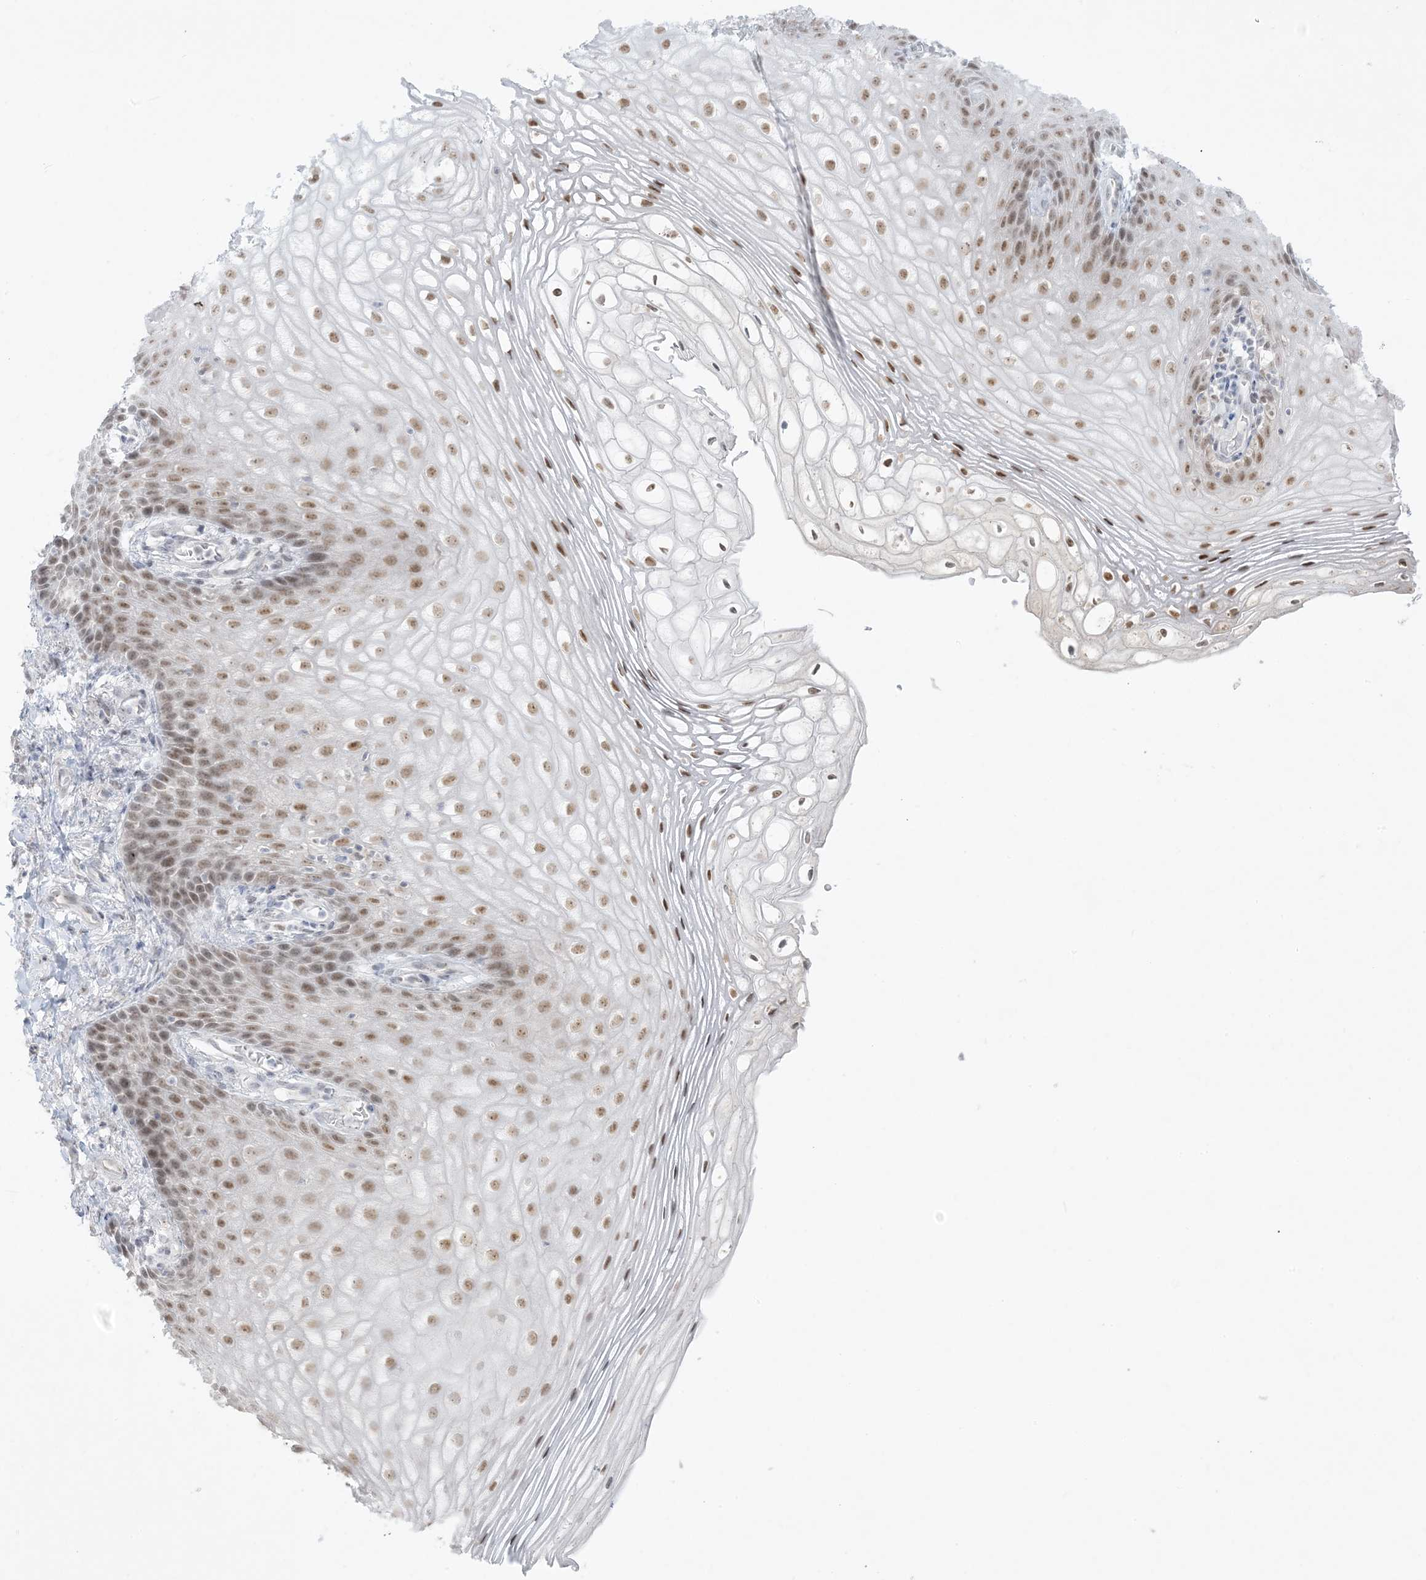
{"staining": {"intensity": "moderate", "quantity": ">75%", "location": "nuclear"}, "tissue": "vagina", "cell_type": "Squamous epithelial cells", "image_type": "normal", "snomed": [{"axis": "morphology", "description": "Normal tissue, NOS"}, {"axis": "topography", "description": "Vagina"}], "caption": "Immunohistochemistry of unremarkable human vagina shows medium levels of moderate nuclear positivity in about >75% of squamous epithelial cells.", "gene": "HOMEZ", "patient": {"sex": "female", "age": 60}}